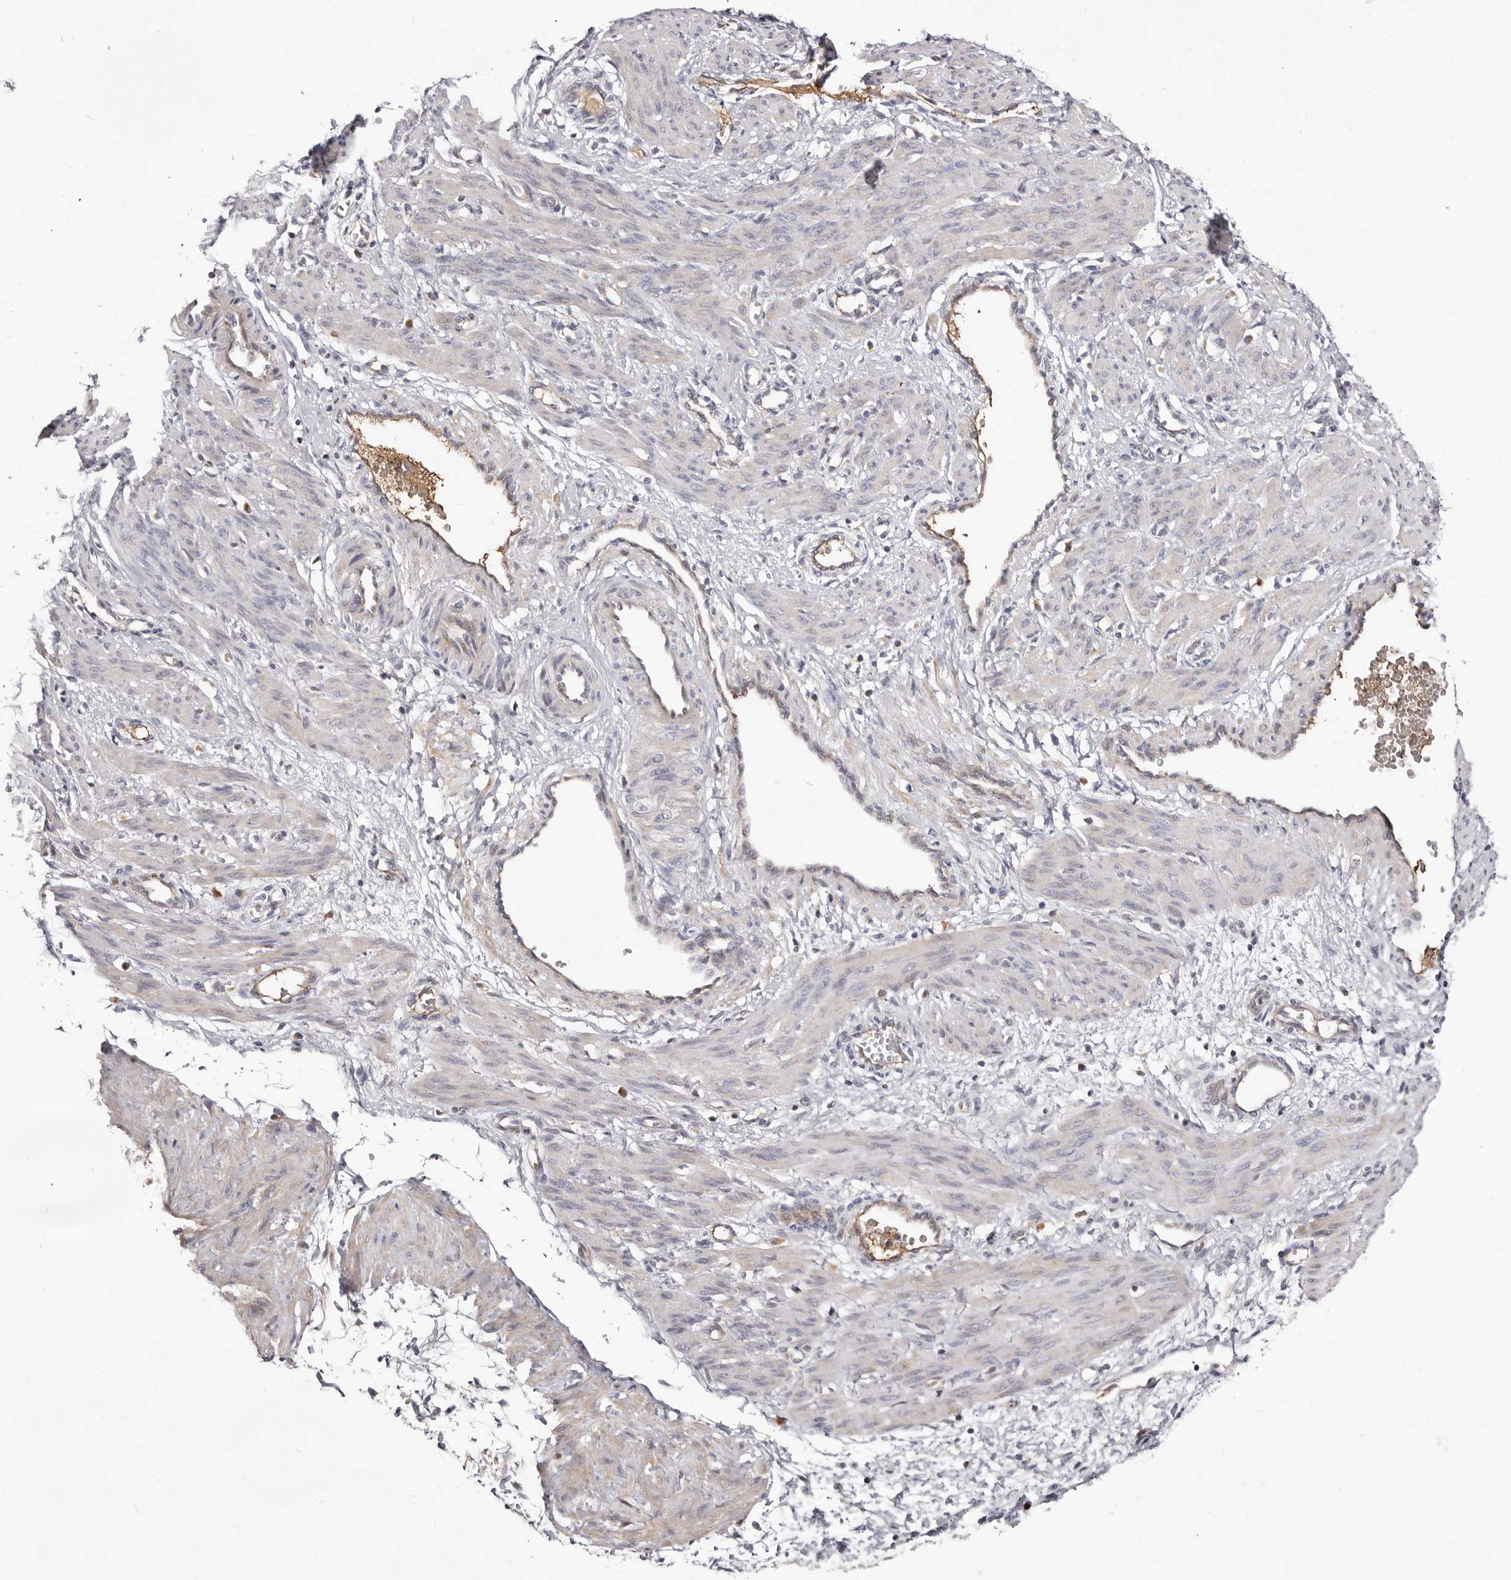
{"staining": {"intensity": "negative", "quantity": "none", "location": "none"}, "tissue": "smooth muscle", "cell_type": "Smooth muscle cells", "image_type": "normal", "snomed": [{"axis": "morphology", "description": "Normal tissue, NOS"}, {"axis": "topography", "description": "Endometrium"}], "caption": "Immunohistochemistry photomicrograph of benign smooth muscle: human smooth muscle stained with DAB (3,3'-diaminobenzidine) displays no significant protein staining in smooth muscle cells.", "gene": "NUBPL", "patient": {"sex": "female", "age": 33}}